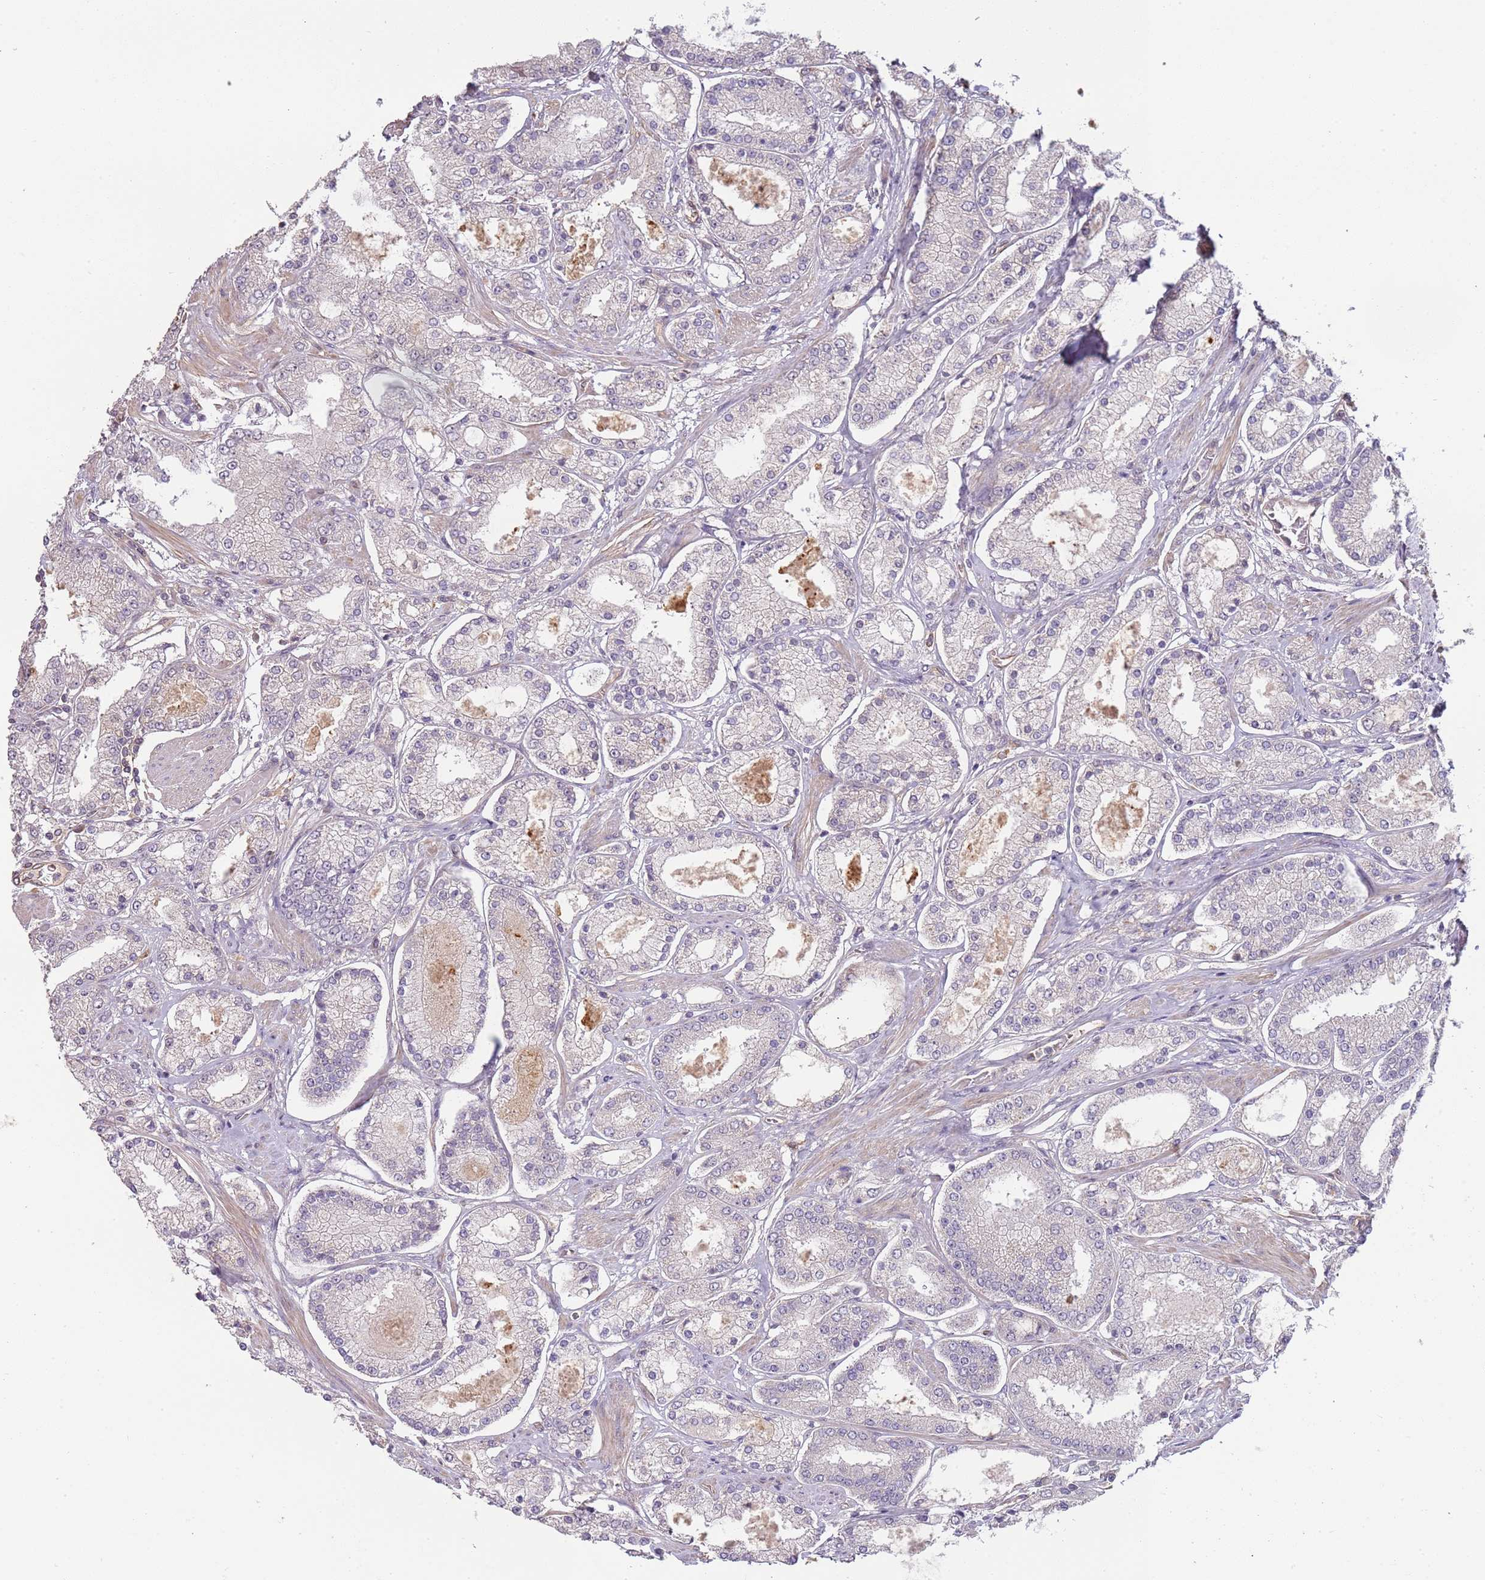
{"staining": {"intensity": "negative", "quantity": "none", "location": "none"}, "tissue": "prostate cancer", "cell_type": "Tumor cells", "image_type": "cancer", "snomed": [{"axis": "morphology", "description": "Adenocarcinoma, High grade"}, {"axis": "topography", "description": "Prostate"}], "caption": "Immunohistochemical staining of human prostate cancer shows no significant expression in tumor cells. (DAB (3,3'-diaminobenzidine) IHC with hematoxylin counter stain).", "gene": "SURF2", "patient": {"sex": "male", "age": 69}}